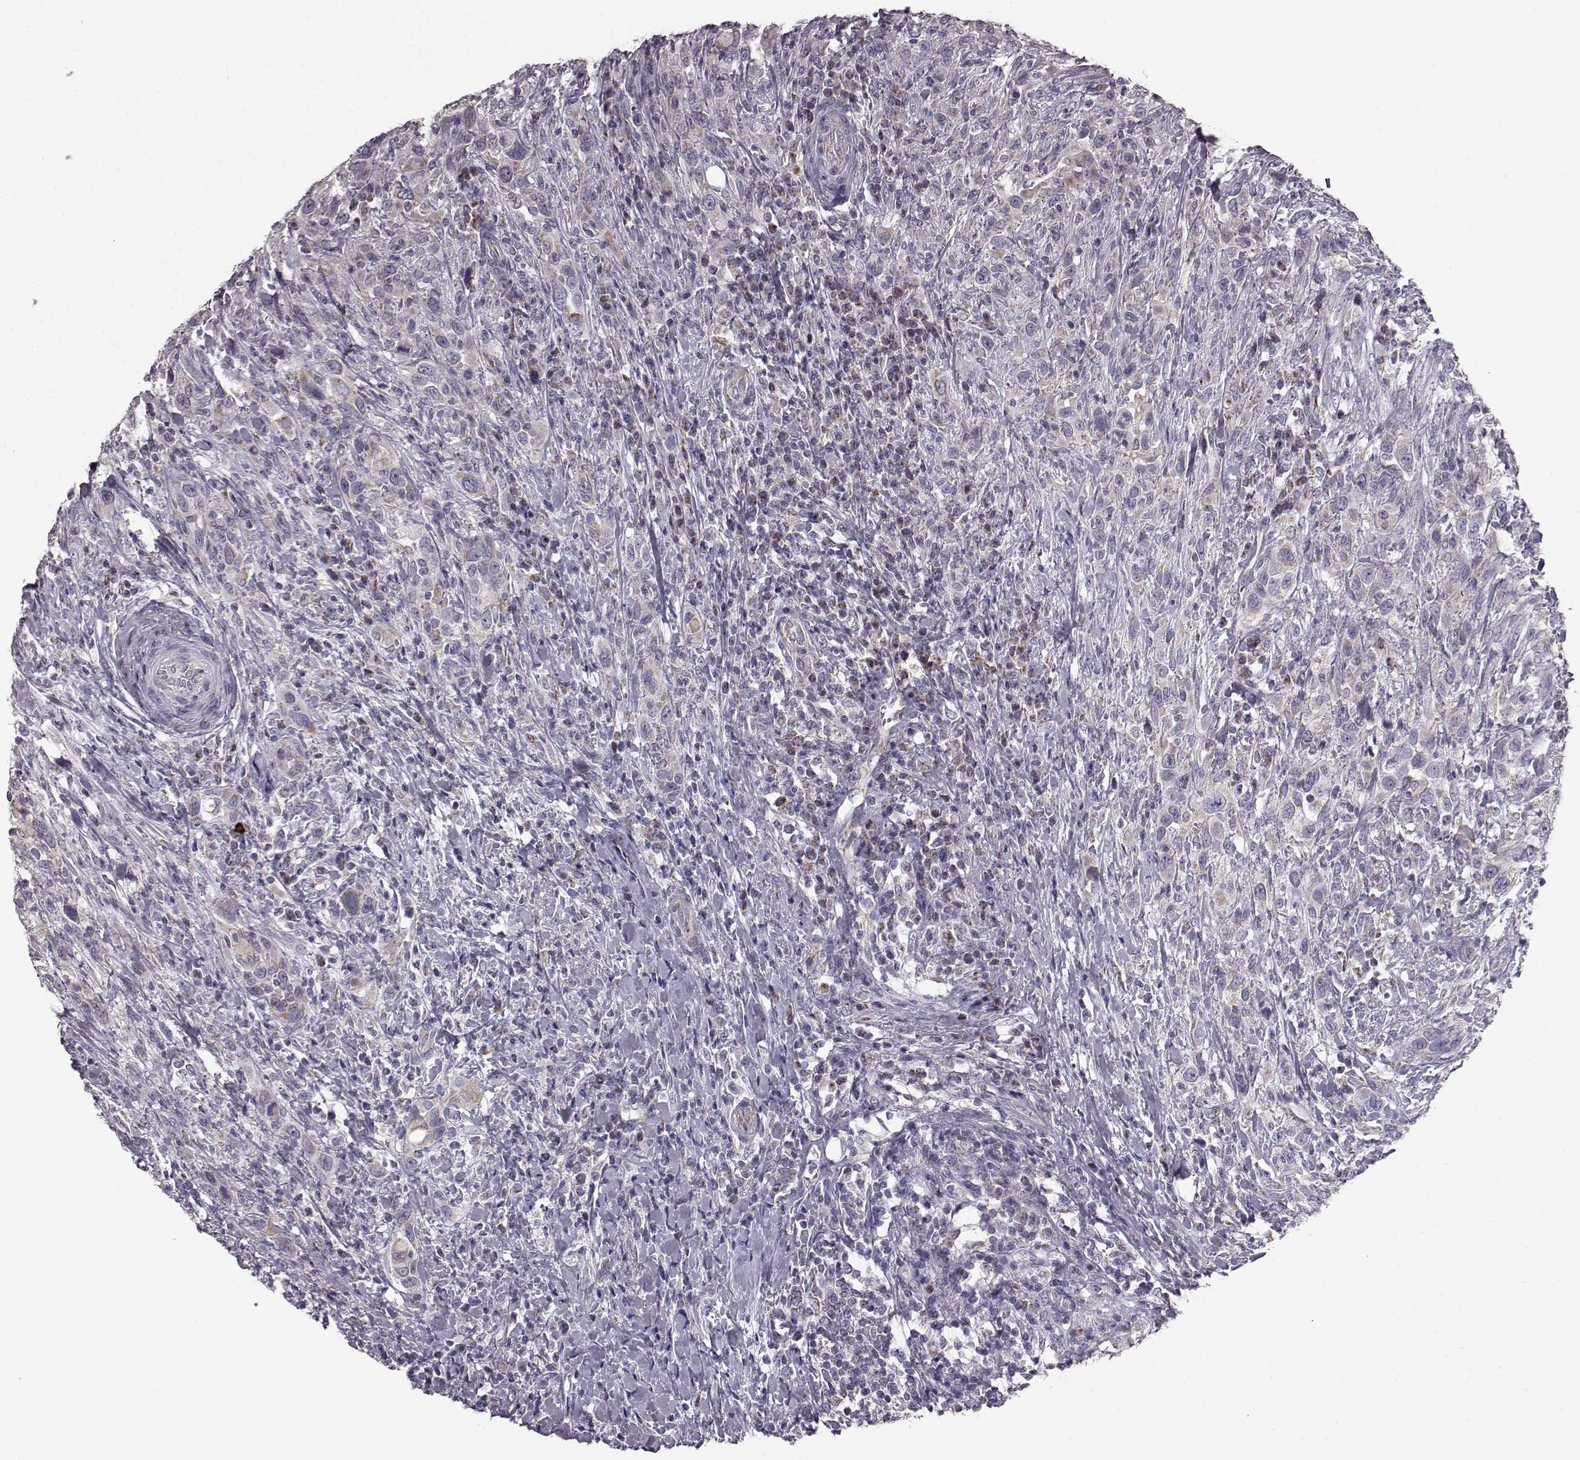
{"staining": {"intensity": "weak", "quantity": ">75%", "location": "cytoplasmic/membranous"}, "tissue": "urothelial cancer", "cell_type": "Tumor cells", "image_type": "cancer", "snomed": [{"axis": "morphology", "description": "Urothelial carcinoma, NOS"}, {"axis": "morphology", "description": "Urothelial carcinoma, High grade"}, {"axis": "topography", "description": "Urinary bladder"}], "caption": "The immunohistochemical stain highlights weak cytoplasmic/membranous positivity in tumor cells of high-grade urothelial carcinoma tissue. Nuclei are stained in blue.", "gene": "FAM8A1", "patient": {"sex": "female", "age": 64}}